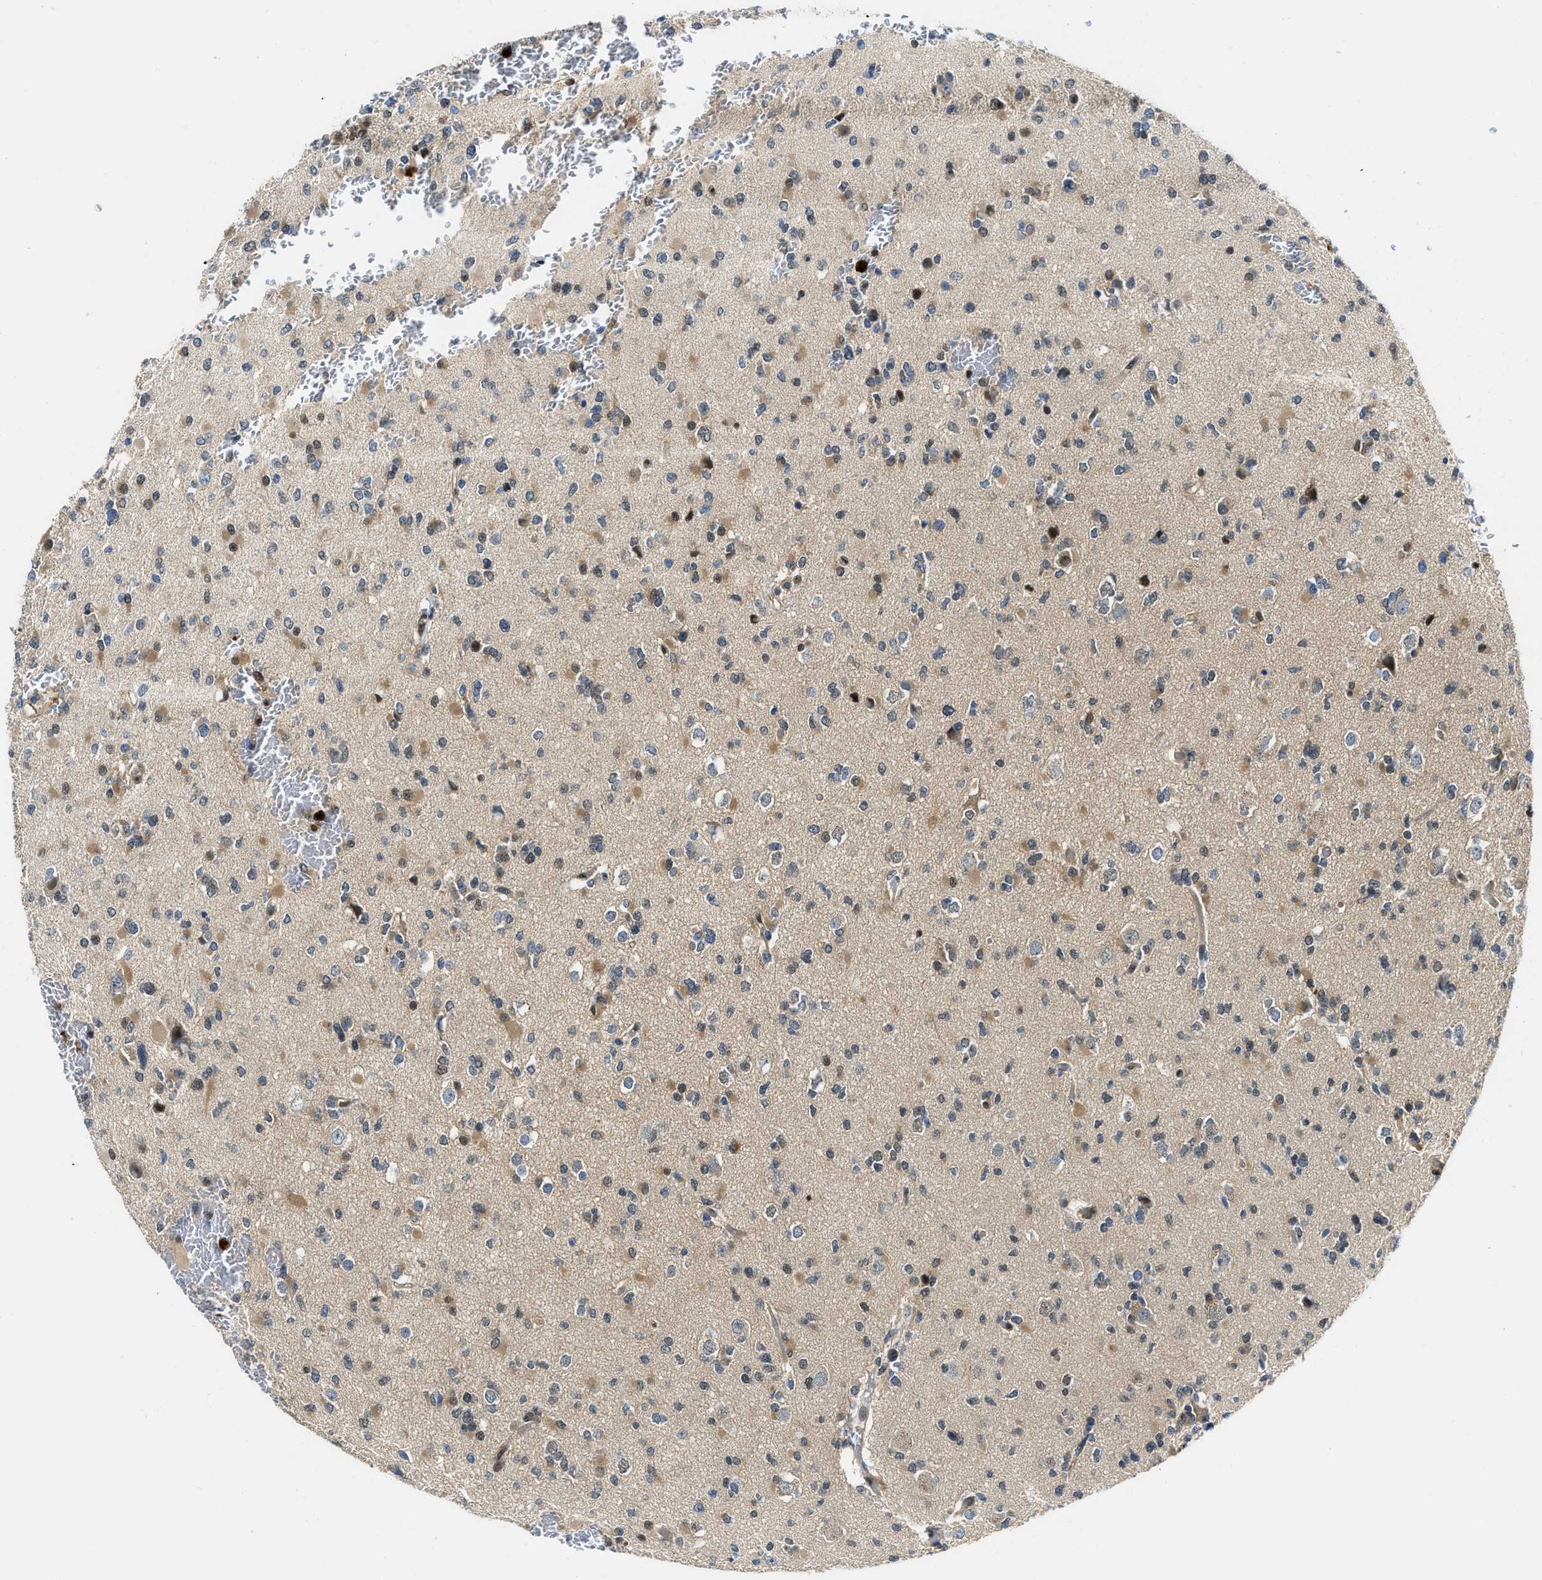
{"staining": {"intensity": "weak", "quantity": ">75%", "location": "cytoplasmic/membranous,nuclear"}, "tissue": "glioma", "cell_type": "Tumor cells", "image_type": "cancer", "snomed": [{"axis": "morphology", "description": "Glioma, malignant, Low grade"}, {"axis": "topography", "description": "Brain"}], "caption": "The micrograph displays a brown stain indicating the presence of a protein in the cytoplasmic/membranous and nuclear of tumor cells in glioma.", "gene": "LTA4H", "patient": {"sex": "female", "age": 22}}